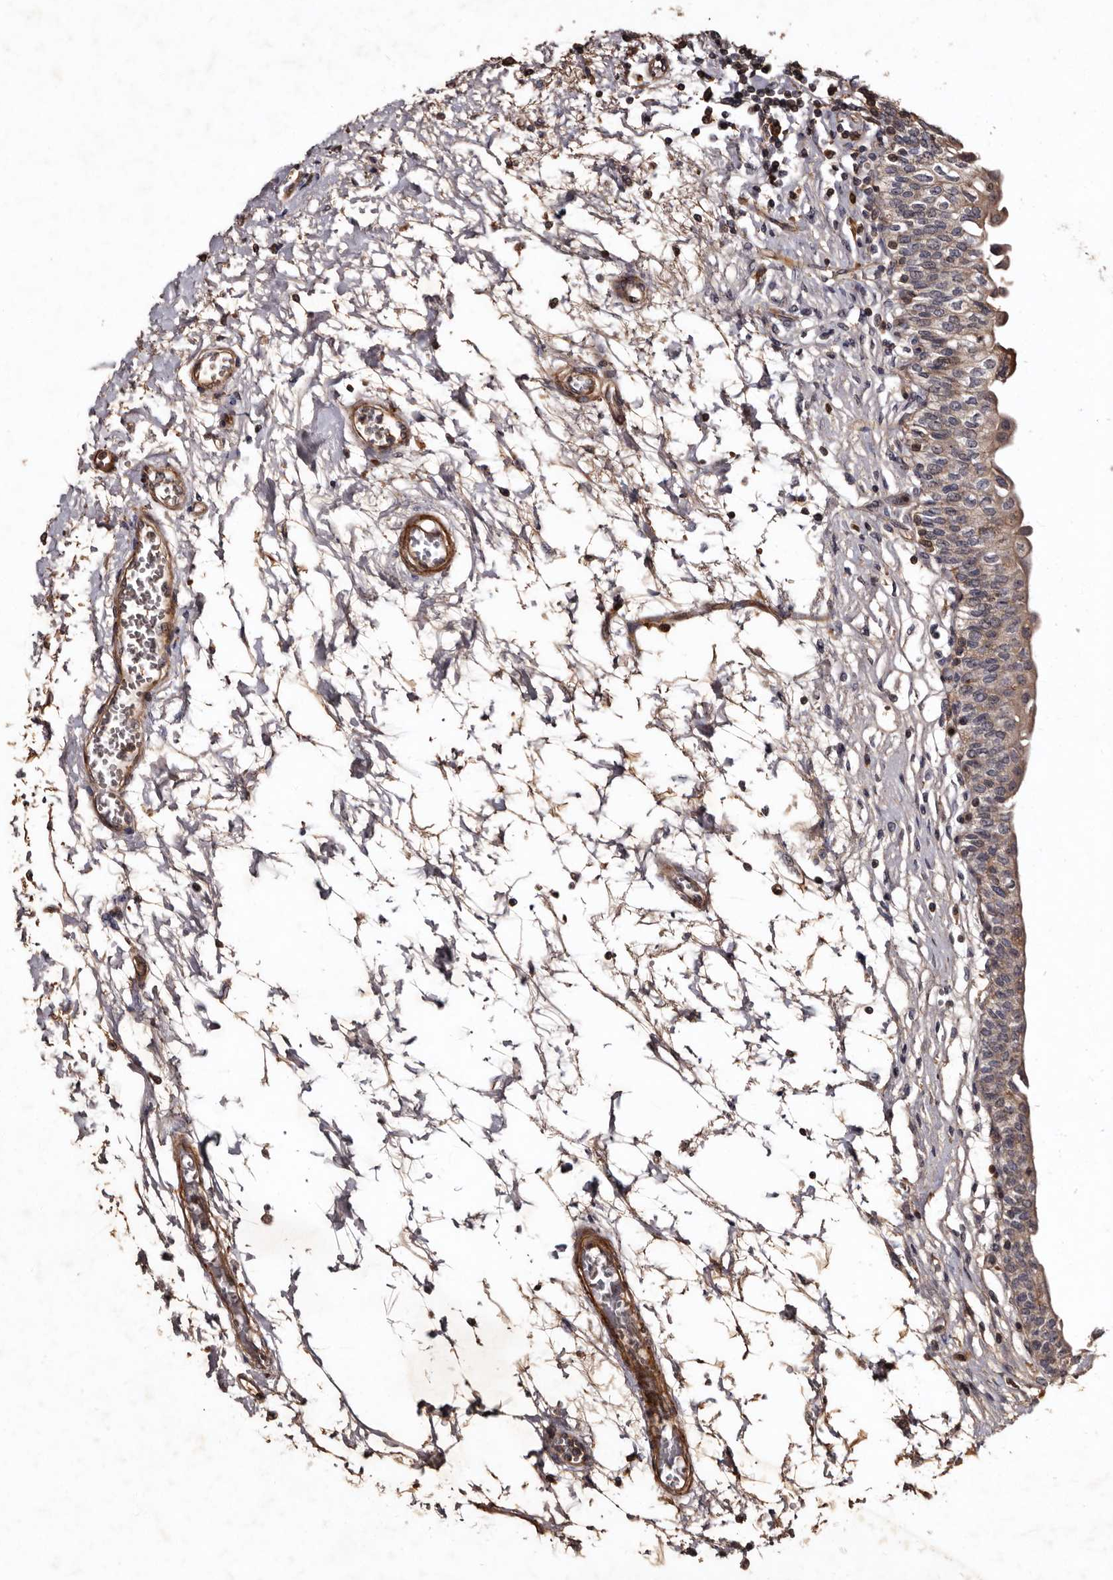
{"staining": {"intensity": "moderate", "quantity": "<25%", "location": "cytoplasmic/membranous"}, "tissue": "urinary bladder", "cell_type": "Urothelial cells", "image_type": "normal", "snomed": [{"axis": "morphology", "description": "Normal tissue, NOS"}, {"axis": "topography", "description": "Urinary bladder"}], "caption": "A photomicrograph of urinary bladder stained for a protein reveals moderate cytoplasmic/membranous brown staining in urothelial cells.", "gene": "PRKD3", "patient": {"sex": "male", "age": 55}}